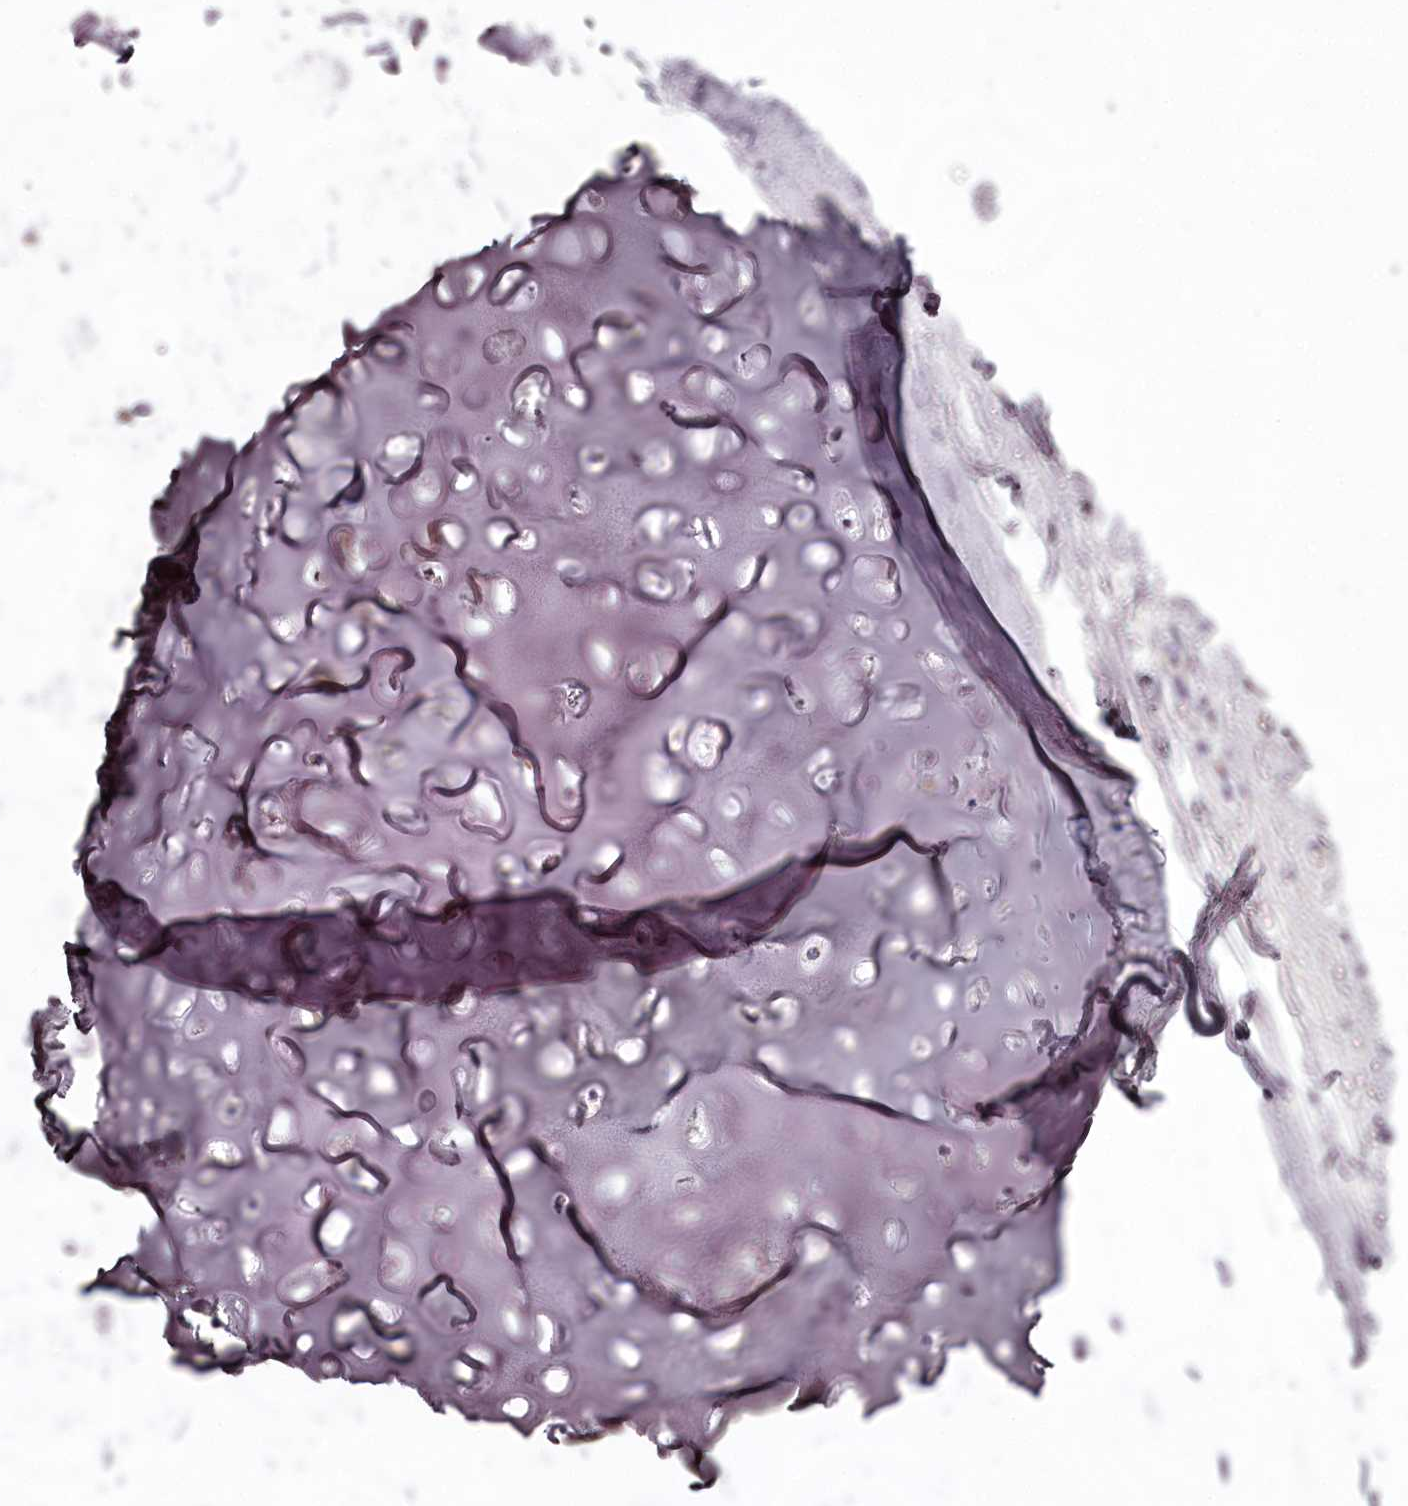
{"staining": {"intensity": "negative", "quantity": "none", "location": "none"}, "tissue": "adipose tissue", "cell_type": "Adipocytes", "image_type": "normal", "snomed": [{"axis": "morphology", "description": "Normal tissue, NOS"}, {"axis": "topography", "description": "Lymph node"}, {"axis": "topography", "description": "Bronchus"}], "caption": "Immunohistochemical staining of benign adipose tissue shows no significant positivity in adipocytes.", "gene": "C1orf56", "patient": {"sex": "male", "age": 63}}